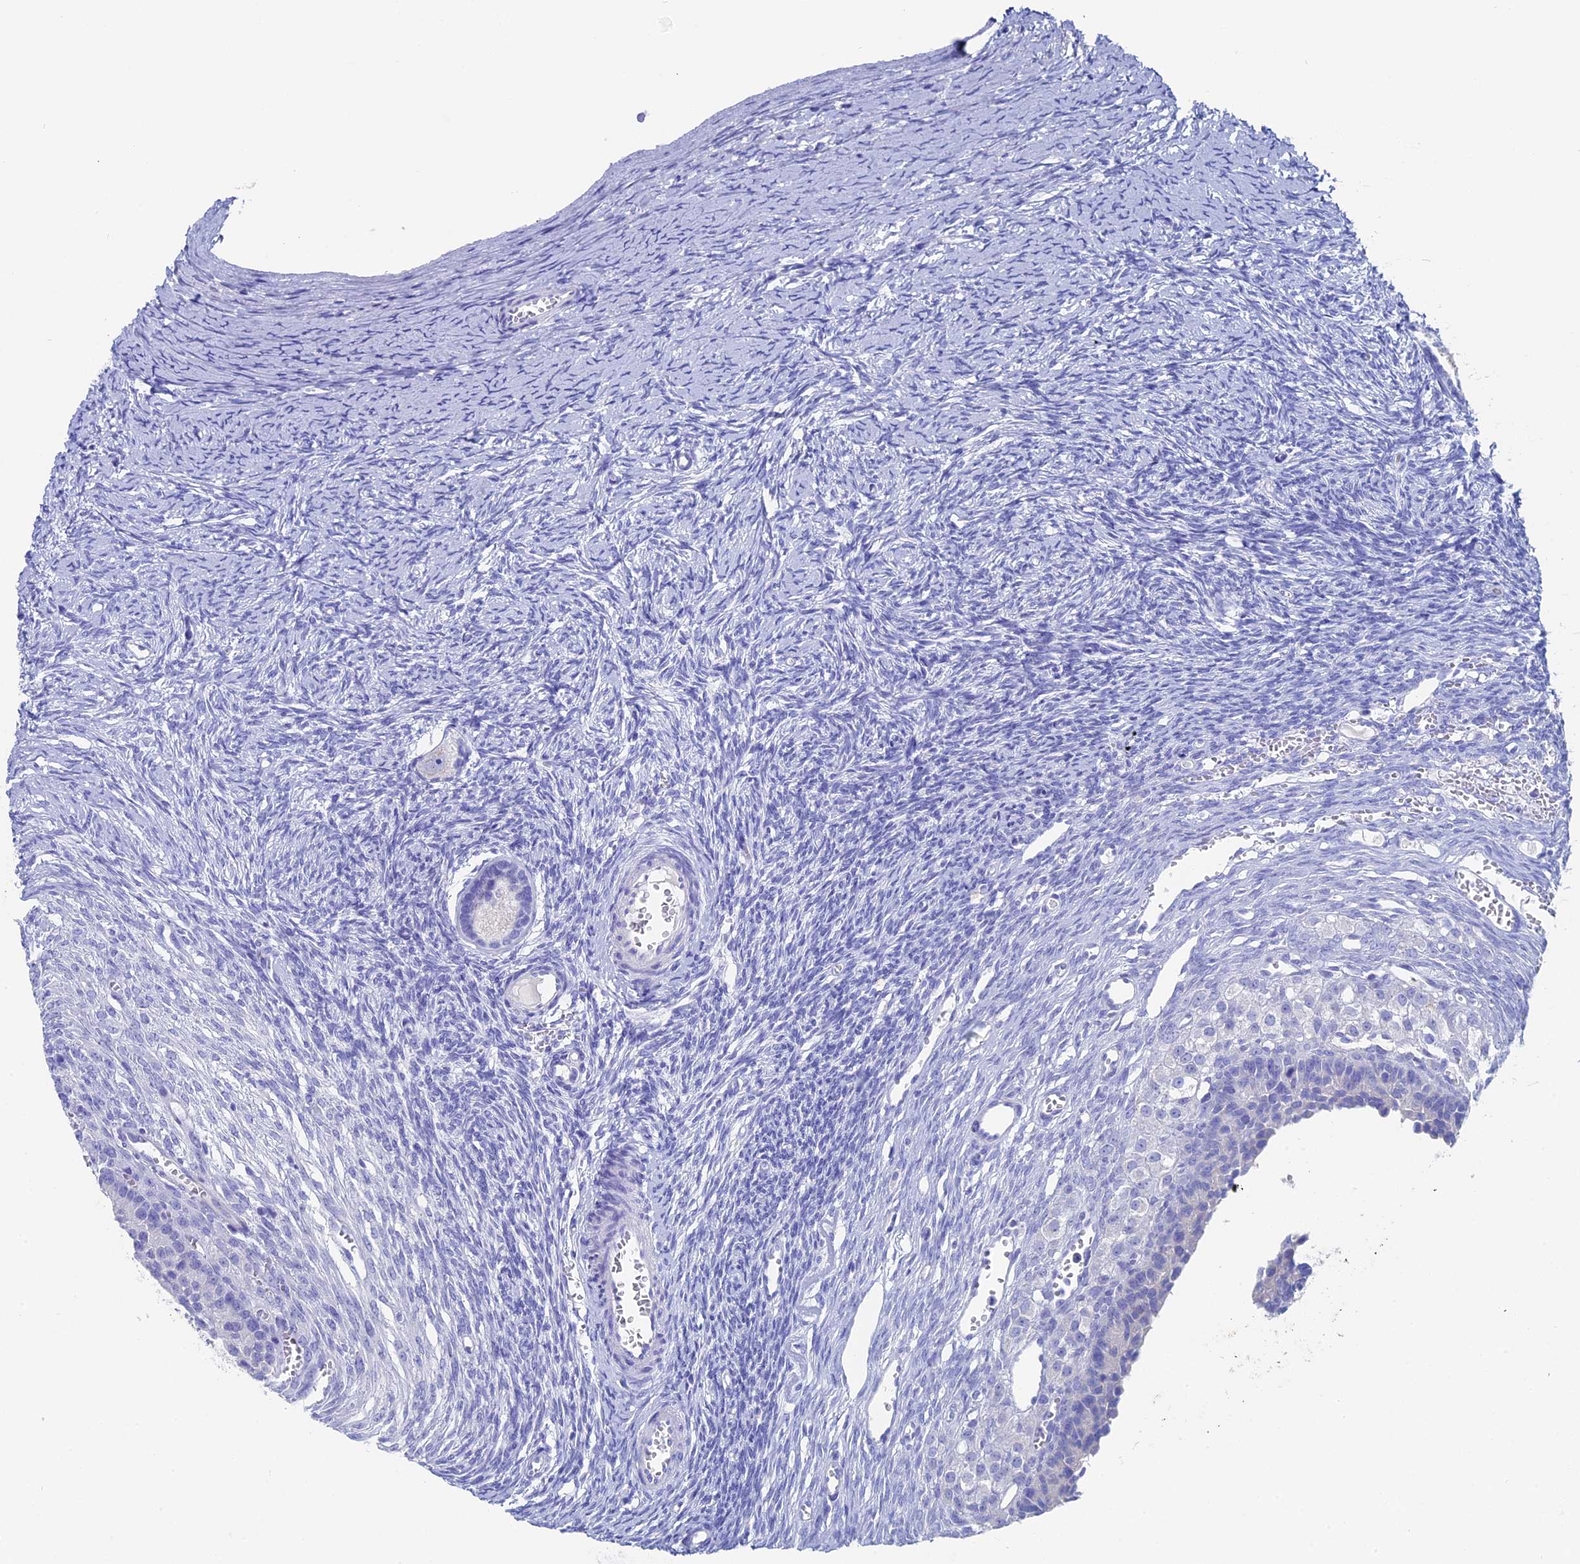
{"staining": {"intensity": "negative", "quantity": "none", "location": "none"}, "tissue": "ovary", "cell_type": "Follicle cells", "image_type": "normal", "snomed": [{"axis": "morphology", "description": "Normal tissue, NOS"}, {"axis": "topography", "description": "Ovary"}], "caption": "Follicle cells are negative for brown protein staining in normal ovary. (DAB immunohistochemistry, high magnification).", "gene": "UNC119", "patient": {"sex": "female", "age": 39}}